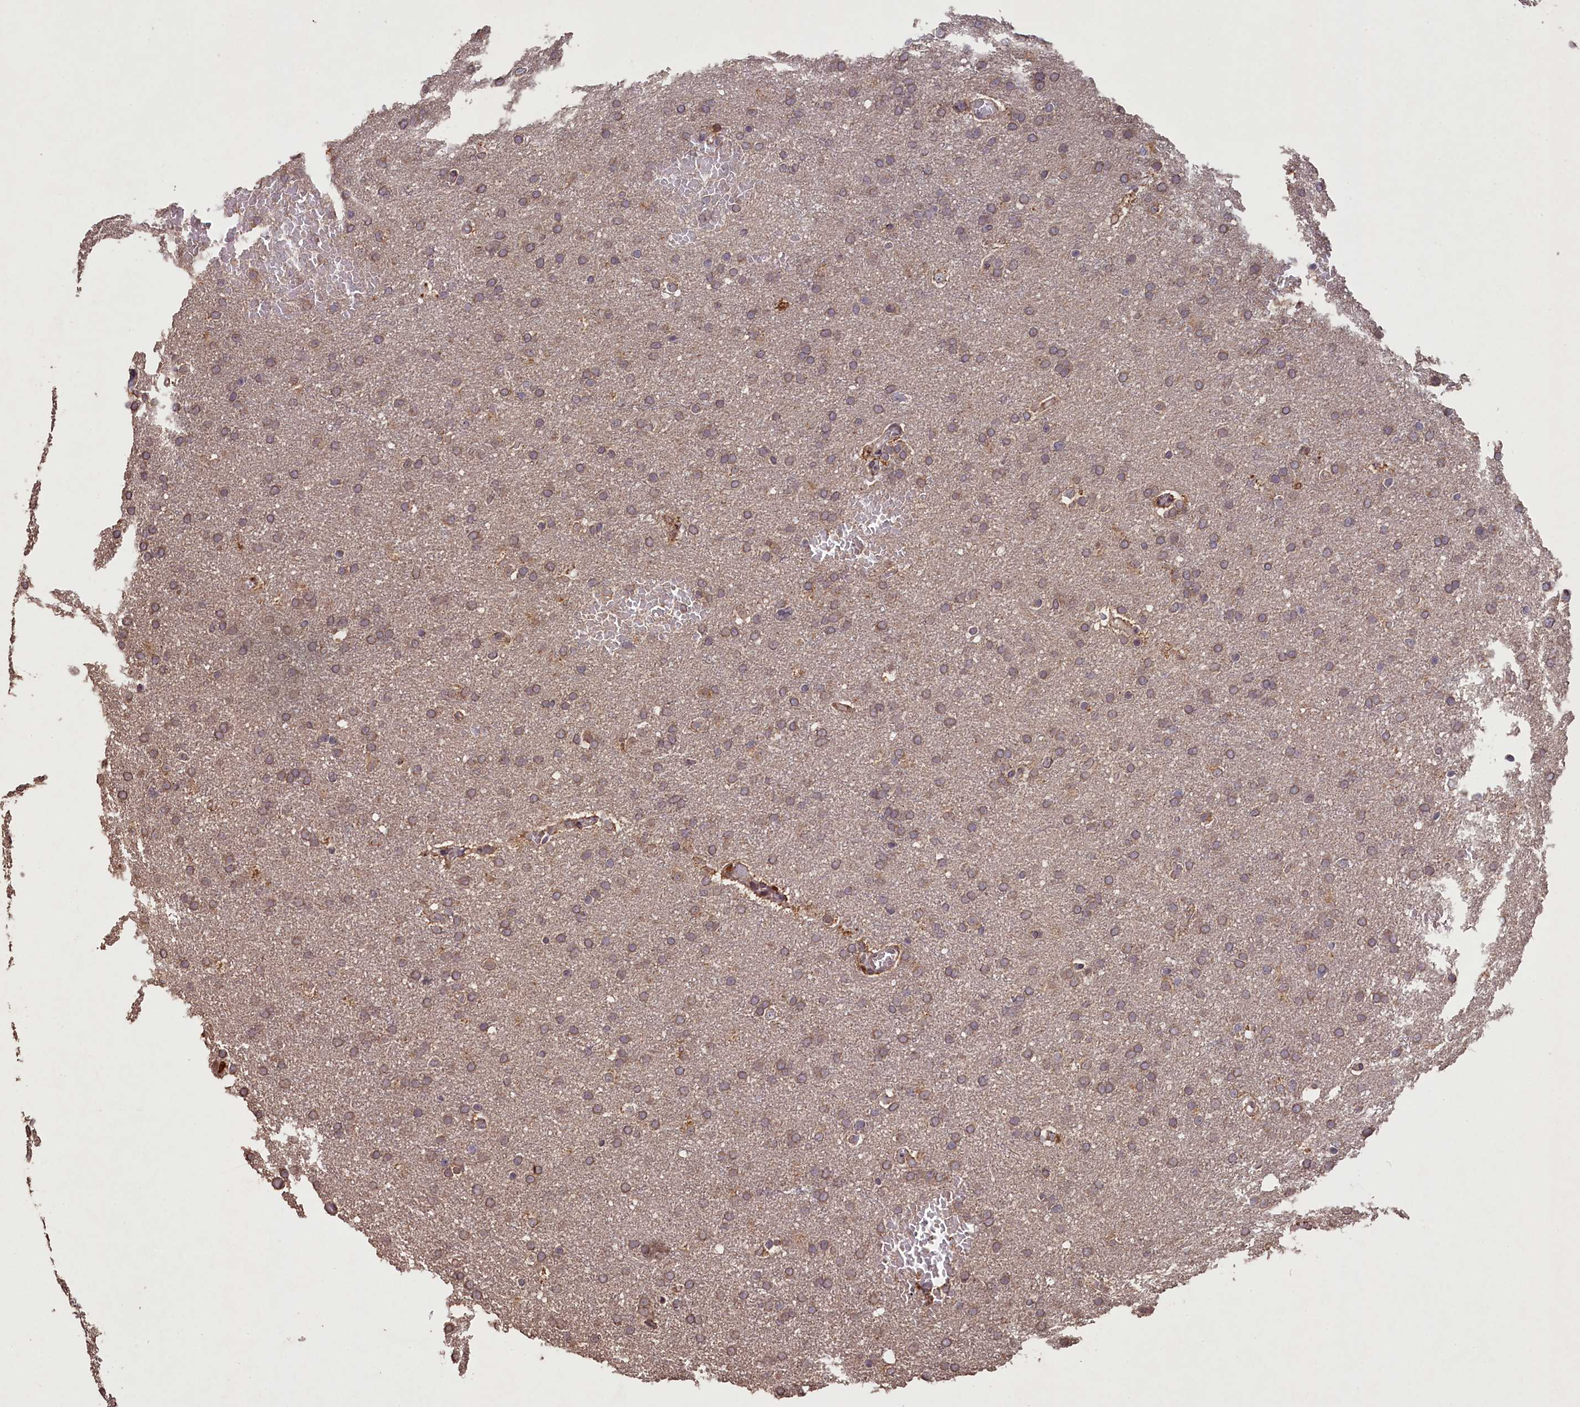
{"staining": {"intensity": "weak", "quantity": ">75%", "location": "cytoplasmic/membranous"}, "tissue": "glioma", "cell_type": "Tumor cells", "image_type": "cancer", "snomed": [{"axis": "morphology", "description": "Glioma, malignant, High grade"}, {"axis": "topography", "description": "Cerebral cortex"}], "caption": "Brown immunohistochemical staining in human malignant high-grade glioma reveals weak cytoplasmic/membranous positivity in about >75% of tumor cells. The protein of interest is stained brown, and the nuclei are stained in blue (DAB (3,3'-diaminobenzidine) IHC with brightfield microscopy, high magnification).", "gene": "SLC38A7", "patient": {"sex": "female", "age": 36}}